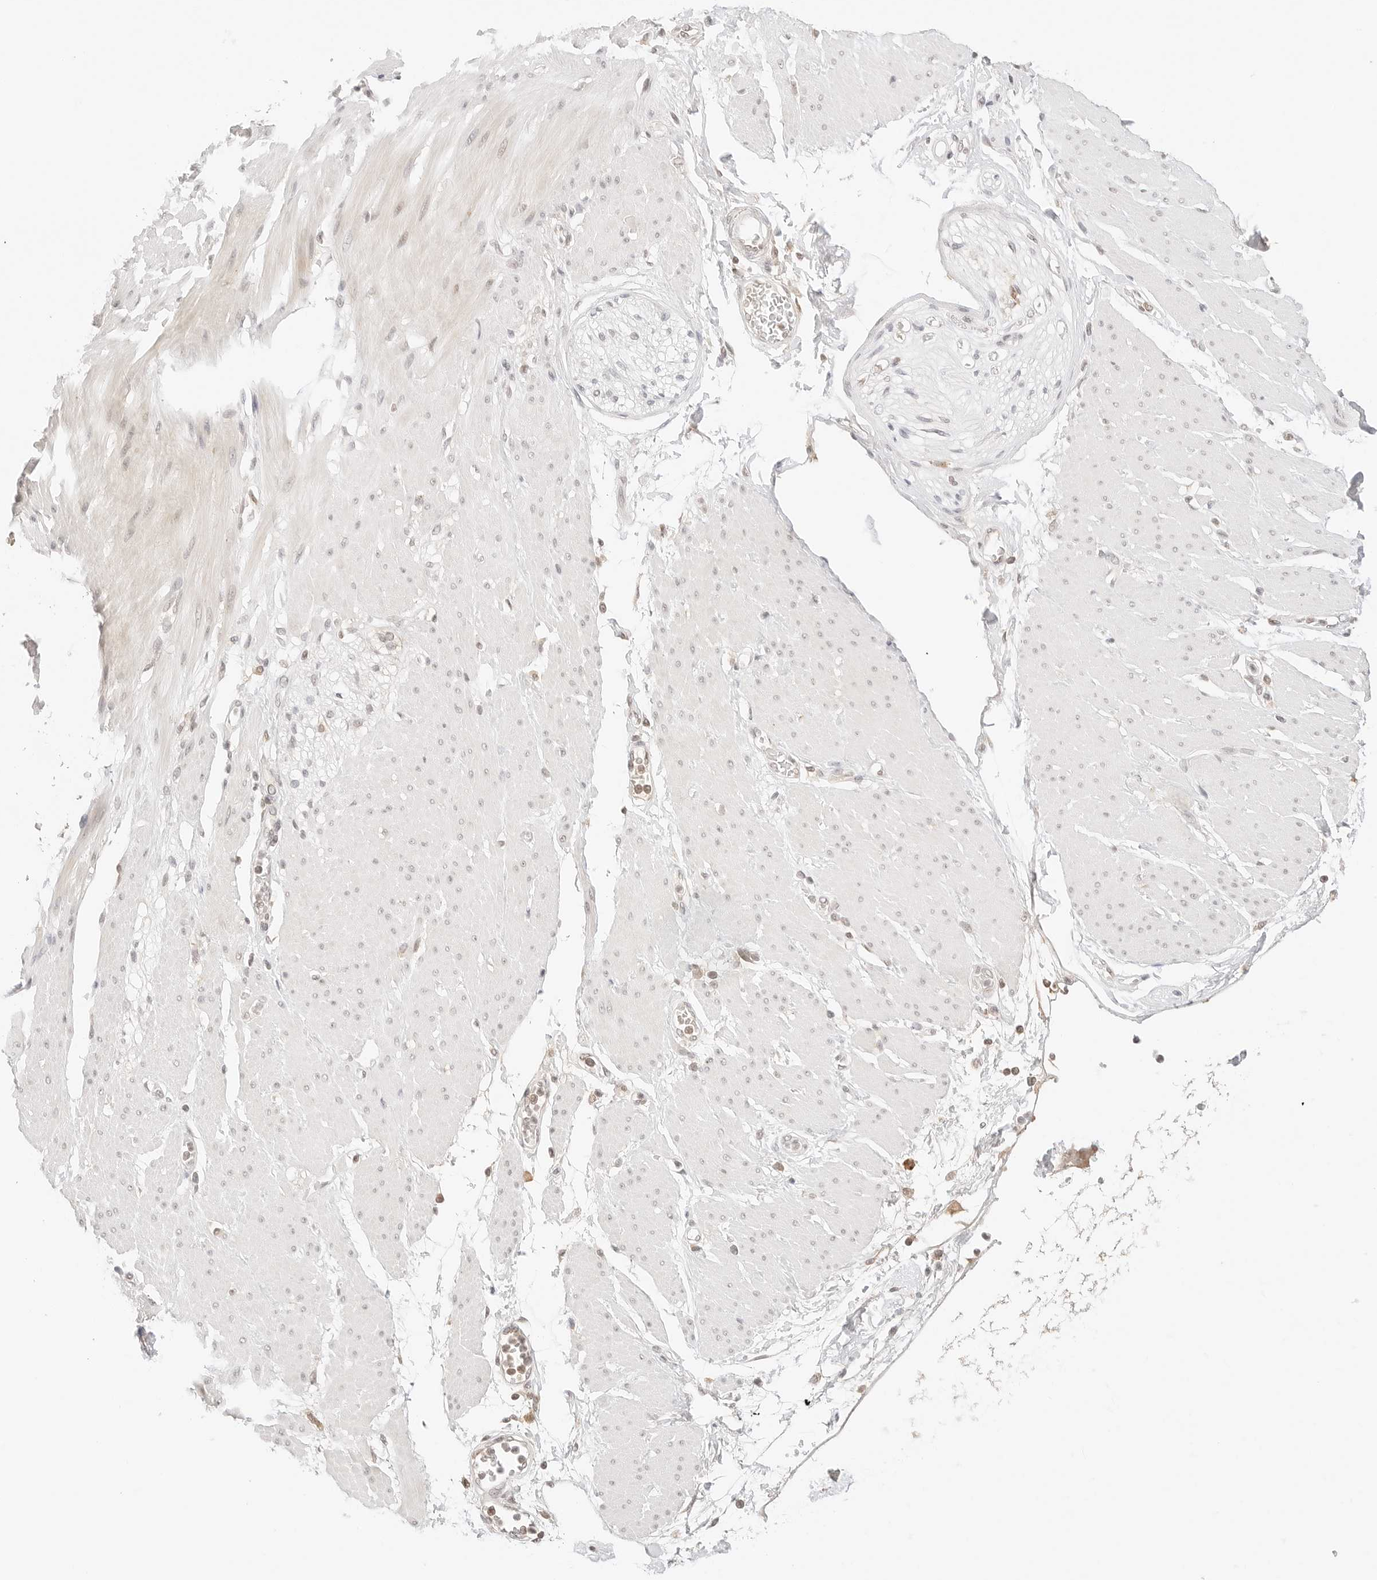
{"staining": {"intensity": "negative", "quantity": "none", "location": "none"}, "tissue": "adipose tissue", "cell_type": "Adipocytes", "image_type": "normal", "snomed": [{"axis": "morphology", "description": "Normal tissue, NOS"}, {"axis": "morphology", "description": "Adenocarcinoma, NOS"}, {"axis": "topography", "description": "Duodenum"}, {"axis": "topography", "description": "Peripheral nerve tissue"}], "caption": "Unremarkable adipose tissue was stained to show a protein in brown. There is no significant staining in adipocytes.", "gene": "SEPTIN4", "patient": {"sex": "female", "age": 60}}